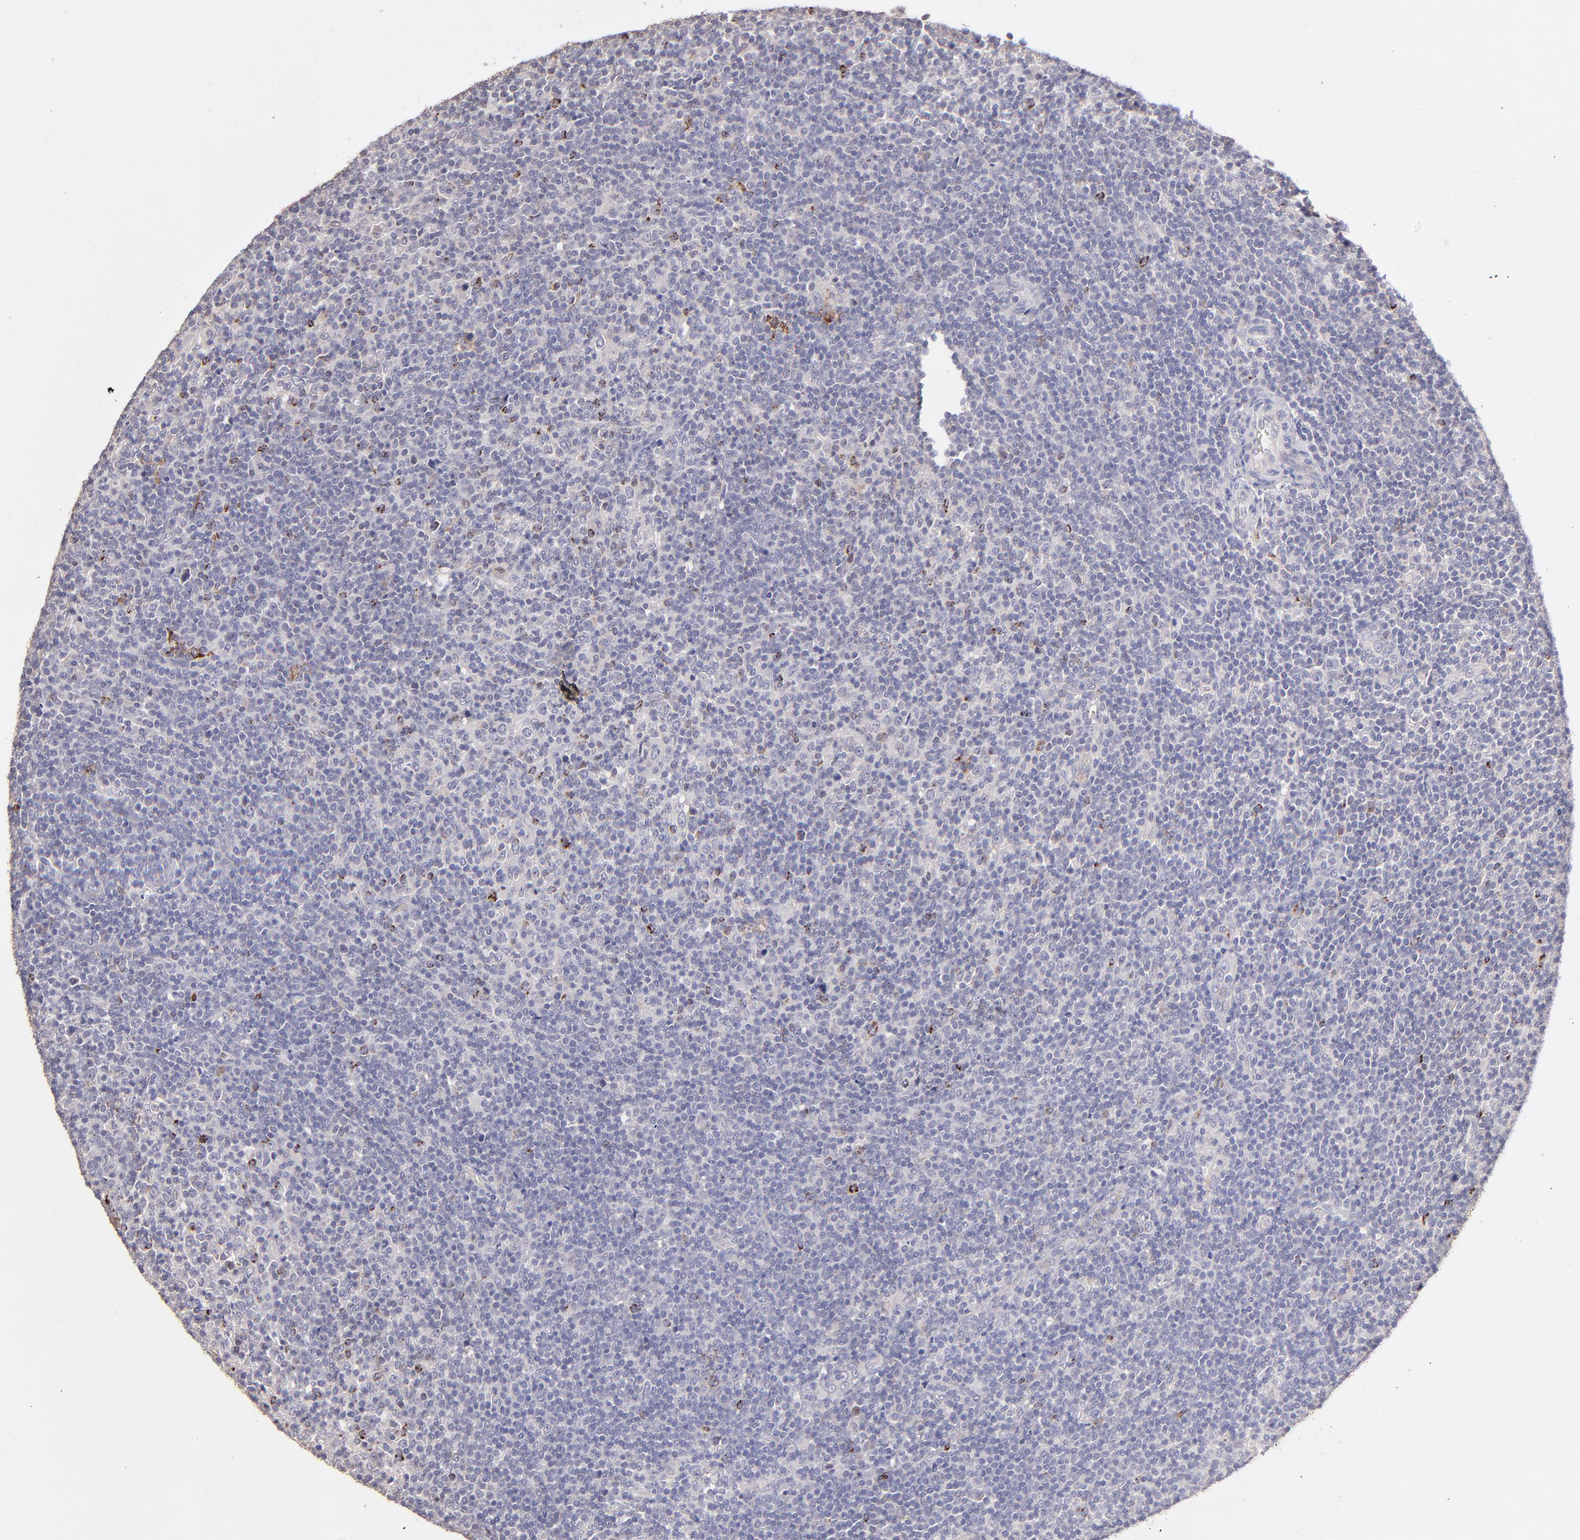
{"staining": {"intensity": "moderate", "quantity": "<25%", "location": "cytoplasmic/membranous"}, "tissue": "lymphoma", "cell_type": "Tumor cells", "image_type": "cancer", "snomed": [{"axis": "morphology", "description": "Malignant lymphoma, non-Hodgkin's type, Low grade"}, {"axis": "topography", "description": "Lymph node"}], "caption": "Lymphoma tissue shows moderate cytoplasmic/membranous expression in approximately <25% of tumor cells, visualized by immunohistochemistry. (brown staining indicates protein expression, while blue staining denotes nuclei).", "gene": "GLDC", "patient": {"sex": "male", "age": 70}}